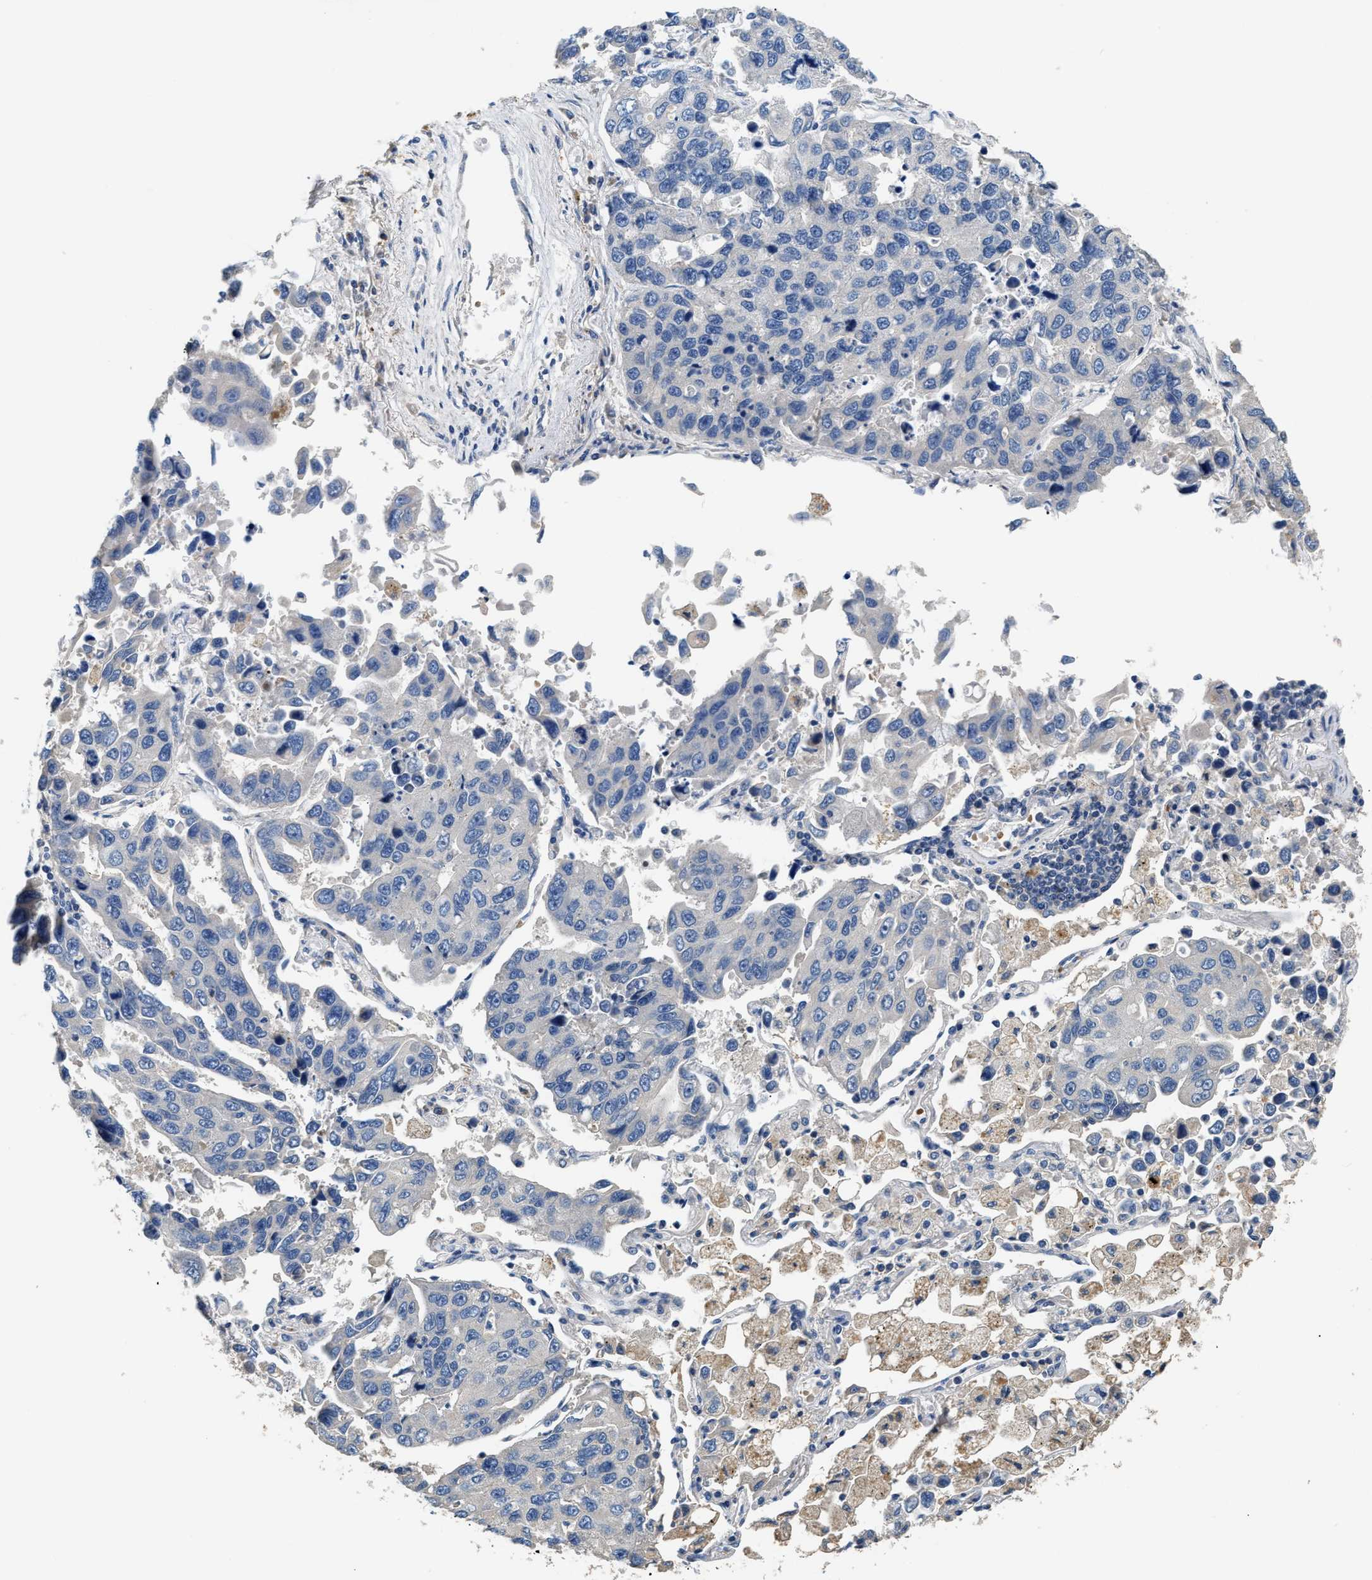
{"staining": {"intensity": "negative", "quantity": "none", "location": "none"}, "tissue": "lung cancer", "cell_type": "Tumor cells", "image_type": "cancer", "snomed": [{"axis": "morphology", "description": "Adenocarcinoma, NOS"}, {"axis": "topography", "description": "Lung"}], "caption": "IHC of adenocarcinoma (lung) displays no expression in tumor cells. (Stains: DAB (3,3'-diaminobenzidine) immunohistochemistry (IHC) with hematoxylin counter stain, Microscopy: brightfield microscopy at high magnification).", "gene": "IL17RC", "patient": {"sex": "male", "age": 64}}